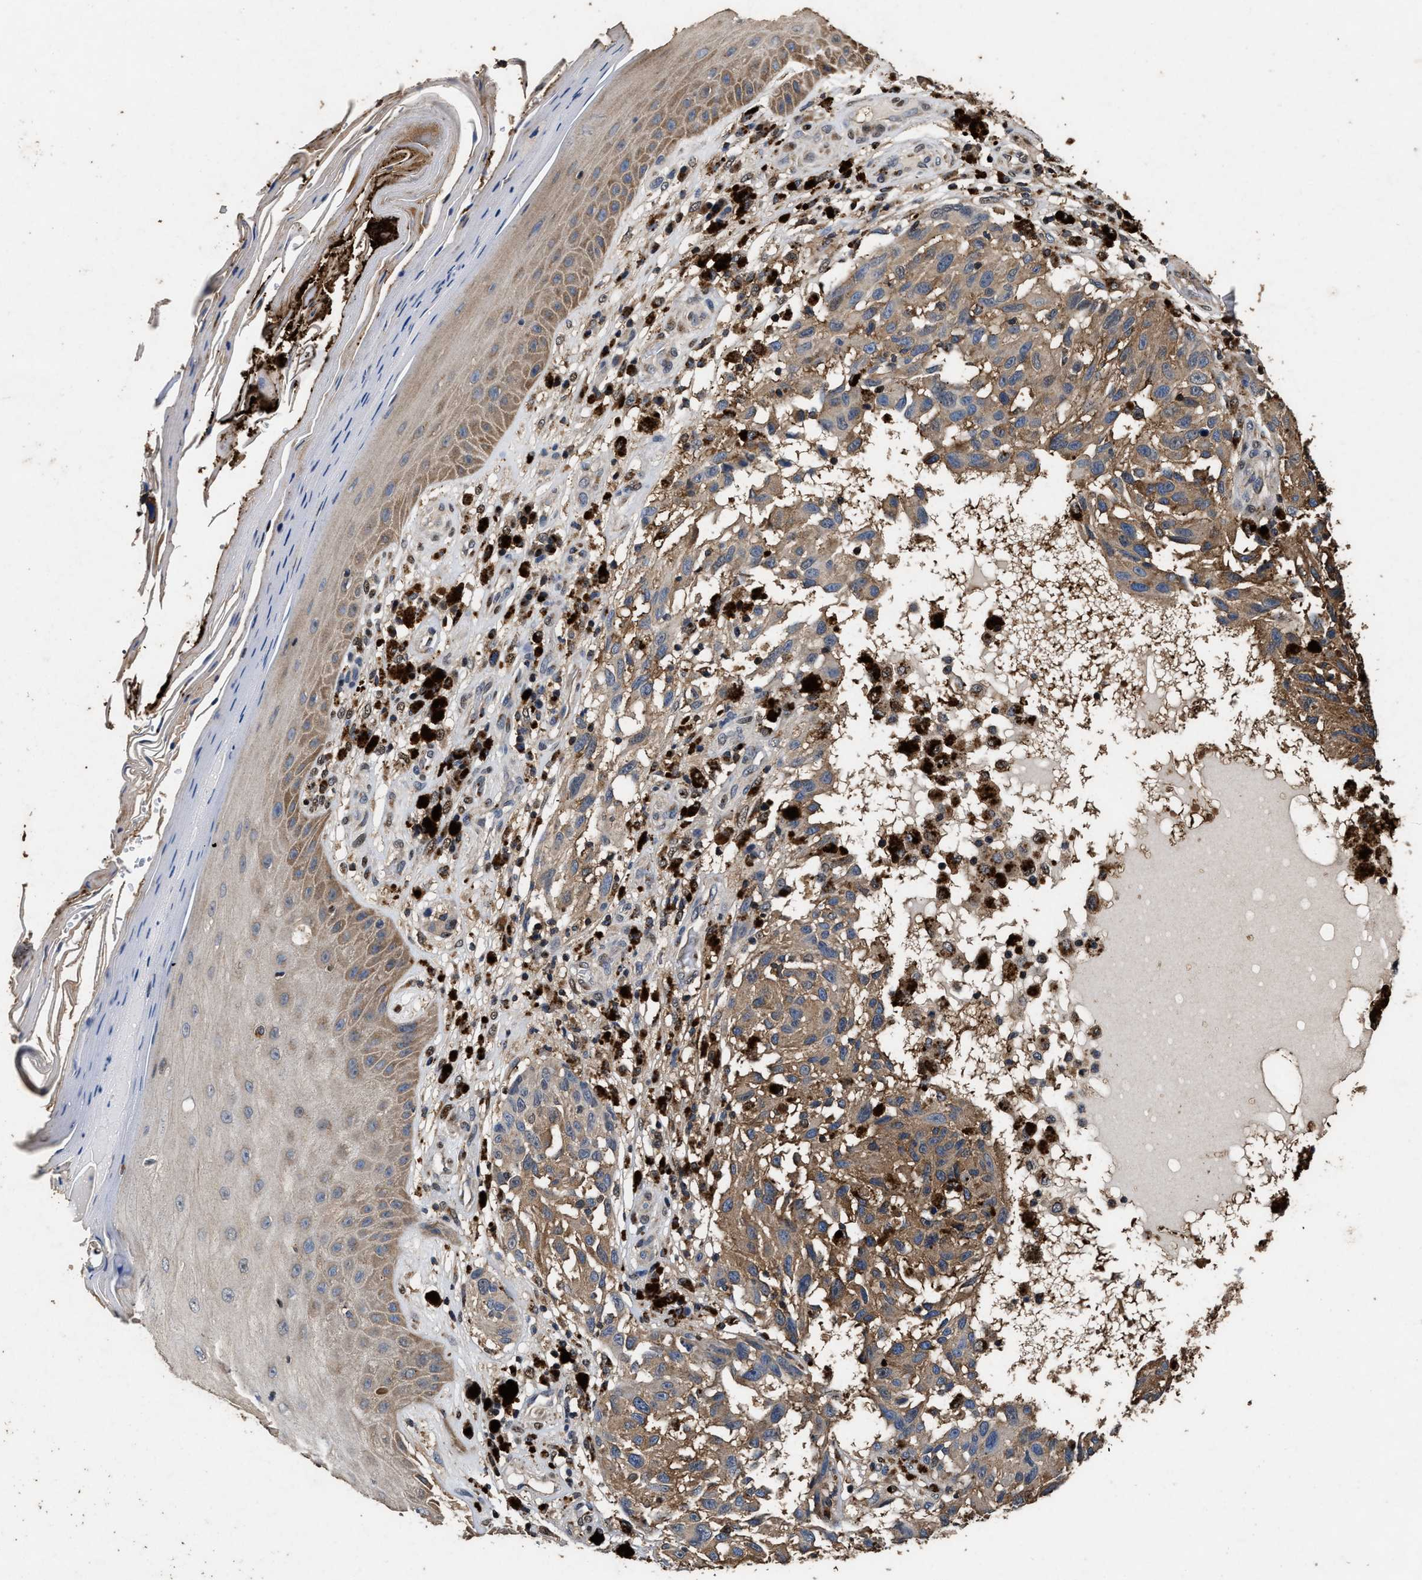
{"staining": {"intensity": "moderate", "quantity": ">75%", "location": "cytoplasmic/membranous"}, "tissue": "melanoma", "cell_type": "Tumor cells", "image_type": "cancer", "snomed": [{"axis": "morphology", "description": "Malignant melanoma, NOS"}, {"axis": "topography", "description": "Skin"}], "caption": "A brown stain highlights moderate cytoplasmic/membranous staining of a protein in human melanoma tumor cells.", "gene": "TPST2", "patient": {"sex": "female", "age": 73}}